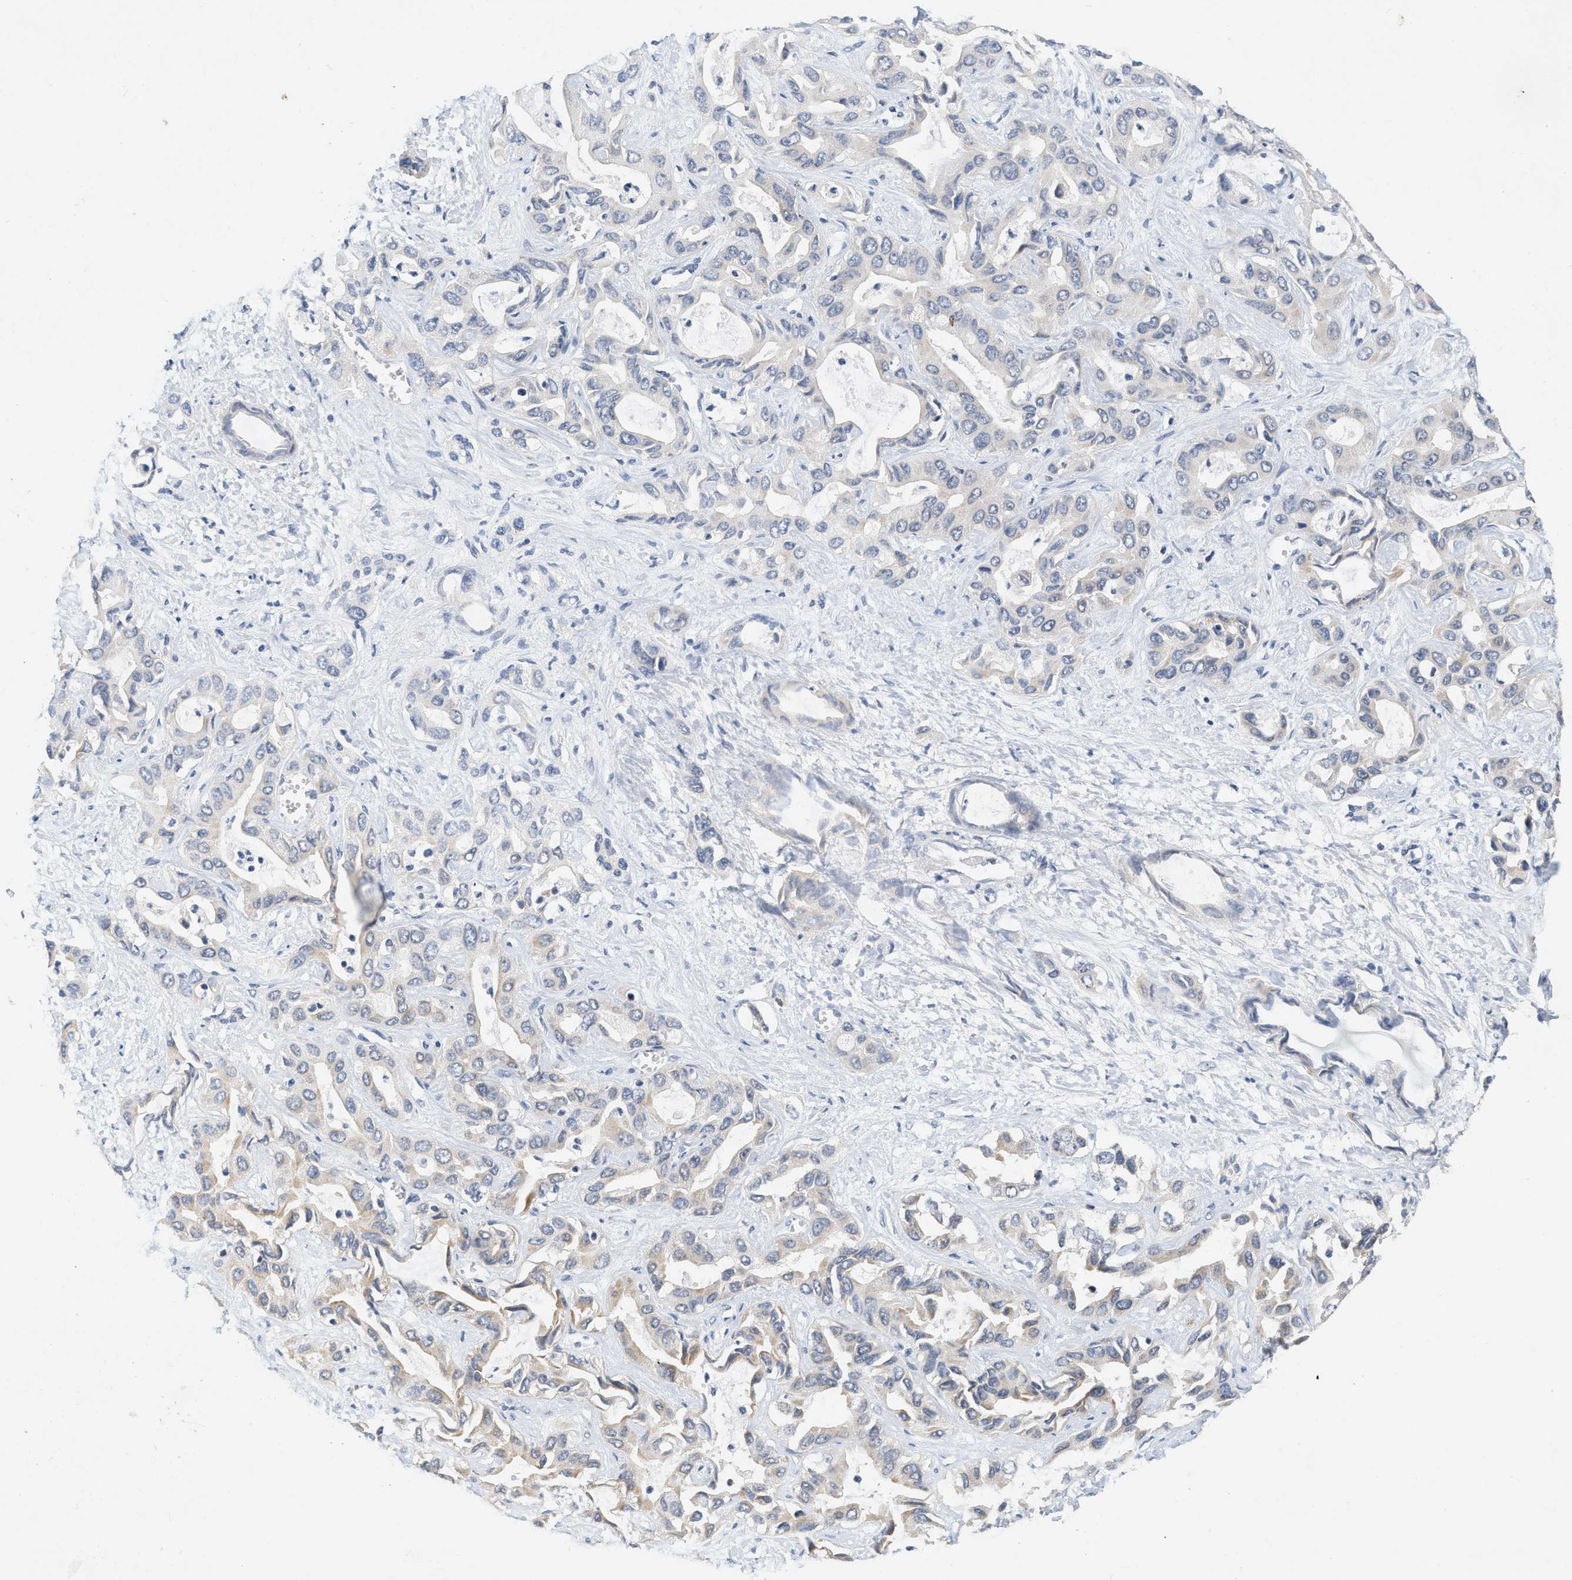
{"staining": {"intensity": "negative", "quantity": "none", "location": "none"}, "tissue": "liver cancer", "cell_type": "Tumor cells", "image_type": "cancer", "snomed": [{"axis": "morphology", "description": "Cholangiocarcinoma"}, {"axis": "topography", "description": "Liver"}], "caption": "High magnification brightfield microscopy of liver cancer (cholangiocarcinoma) stained with DAB (brown) and counterstained with hematoxylin (blue): tumor cells show no significant positivity.", "gene": "GIGYF1", "patient": {"sex": "female", "age": 52}}